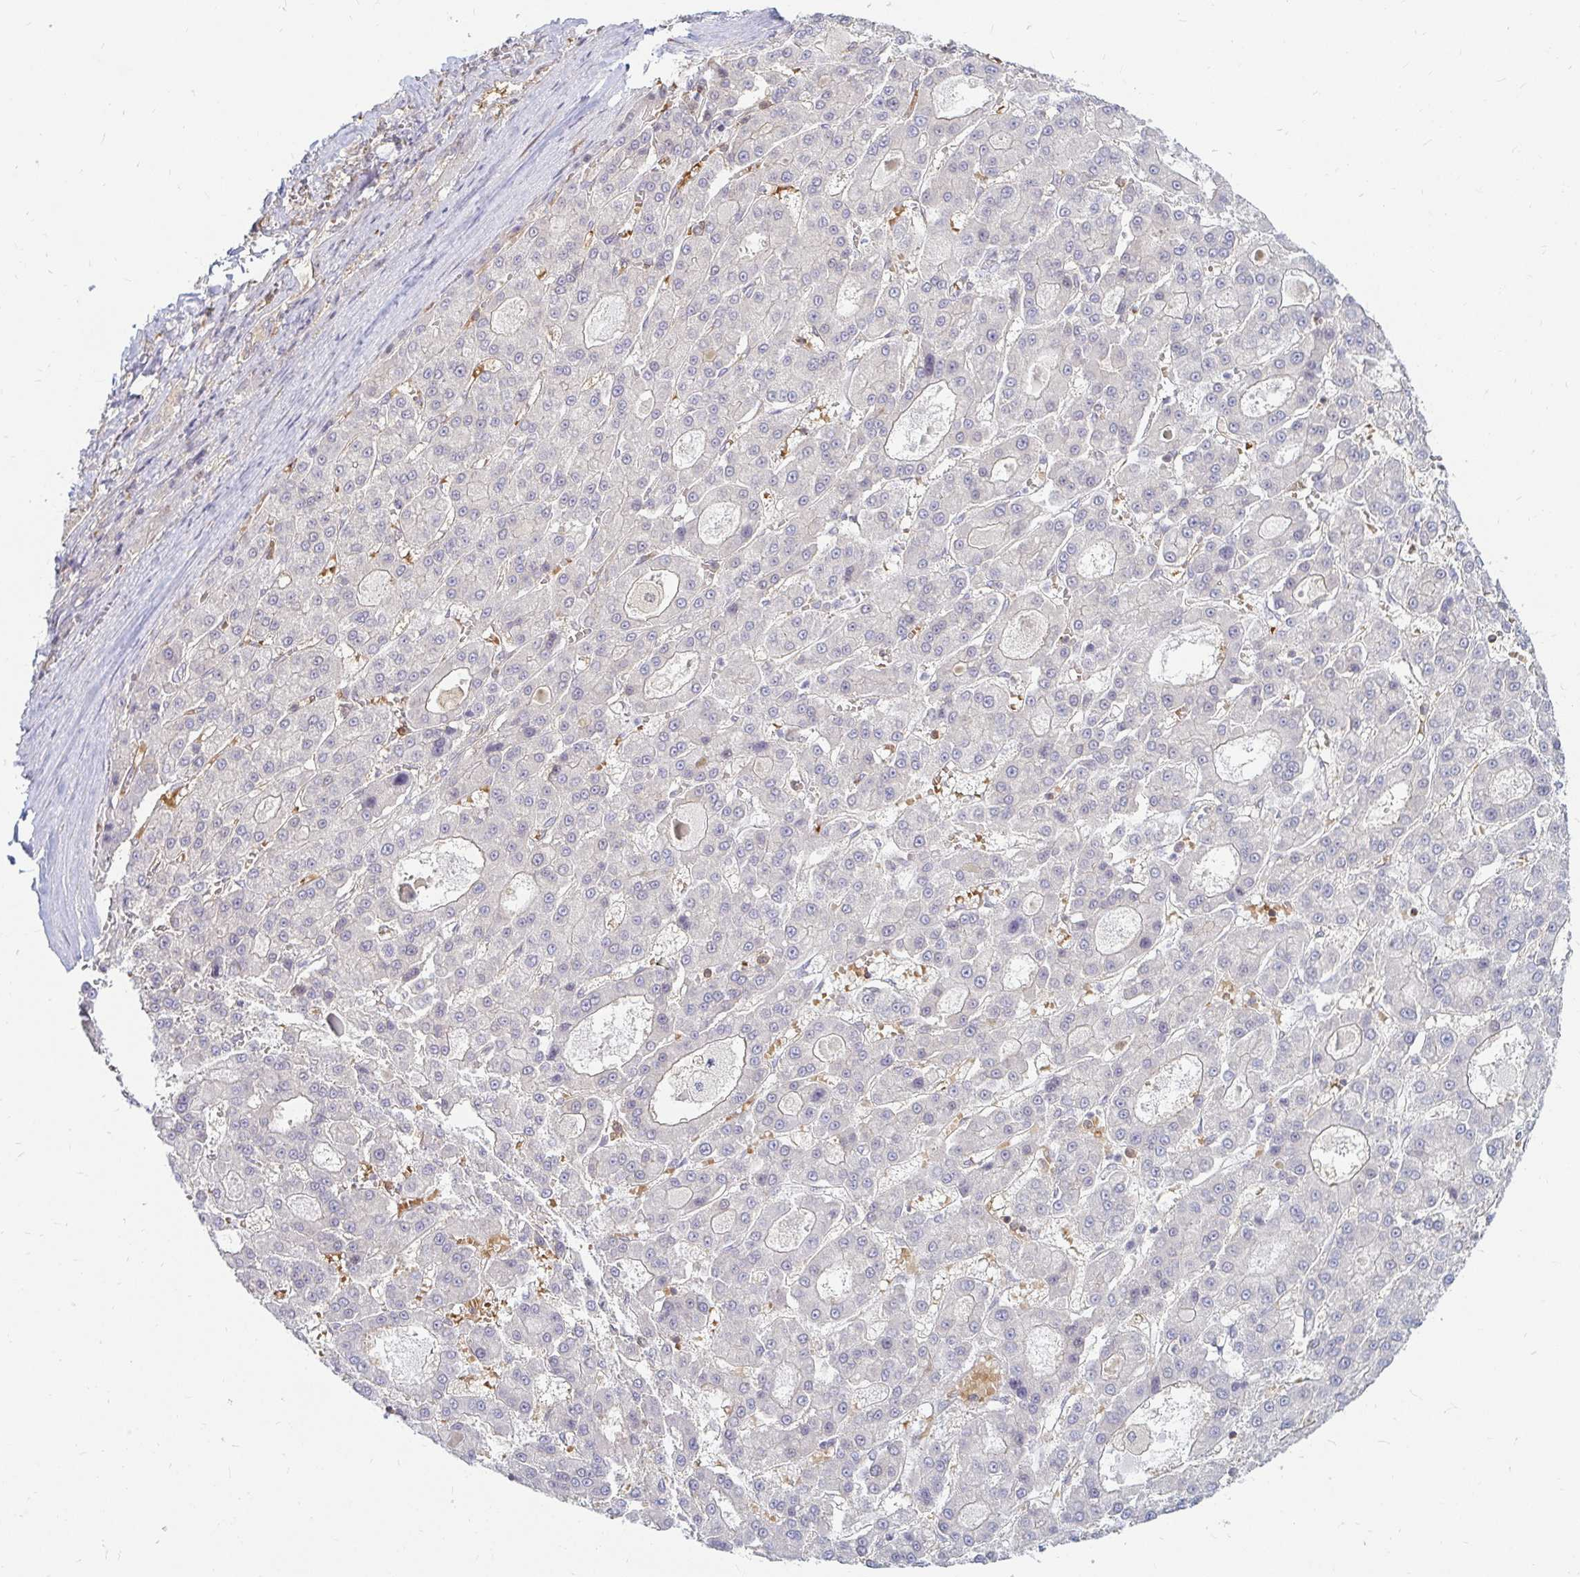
{"staining": {"intensity": "negative", "quantity": "none", "location": "none"}, "tissue": "liver cancer", "cell_type": "Tumor cells", "image_type": "cancer", "snomed": [{"axis": "morphology", "description": "Carcinoma, Hepatocellular, NOS"}, {"axis": "topography", "description": "Liver"}], "caption": "IHC histopathology image of neoplastic tissue: liver cancer stained with DAB (3,3'-diaminobenzidine) exhibits no significant protein expression in tumor cells.", "gene": "CAST", "patient": {"sex": "male", "age": 70}}